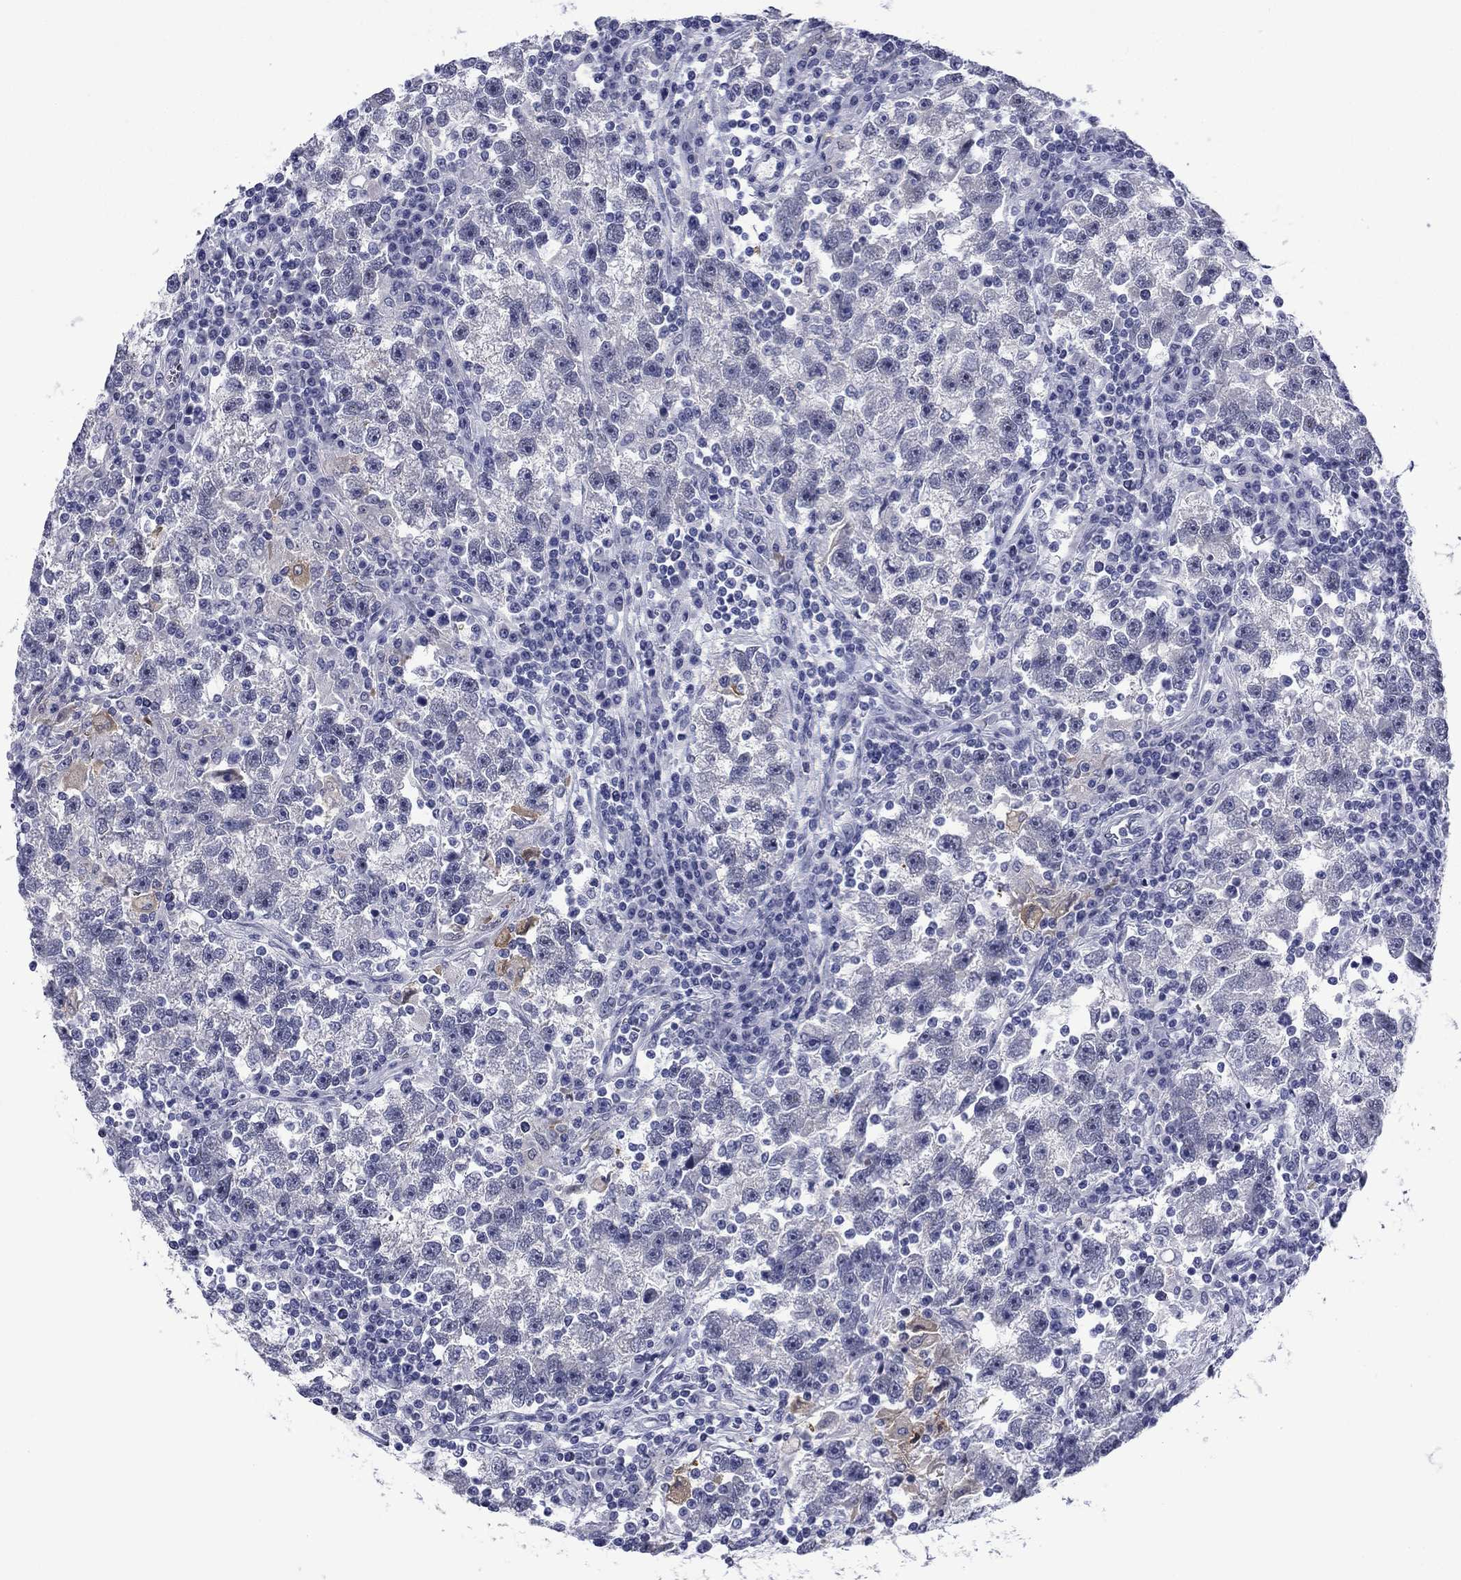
{"staining": {"intensity": "negative", "quantity": "none", "location": "none"}, "tissue": "testis cancer", "cell_type": "Tumor cells", "image_type": "cancer", "snomed": [{"axis": "morphology", "description": "Seminoma, NOS"}, {"axis": "topography", "description": "Testis"}], "caption": "Tumor cells are negative for protein expression in human testis cancer.", "gene": "BCL2L14", "patient": {"sex": "male", "age": 47}}